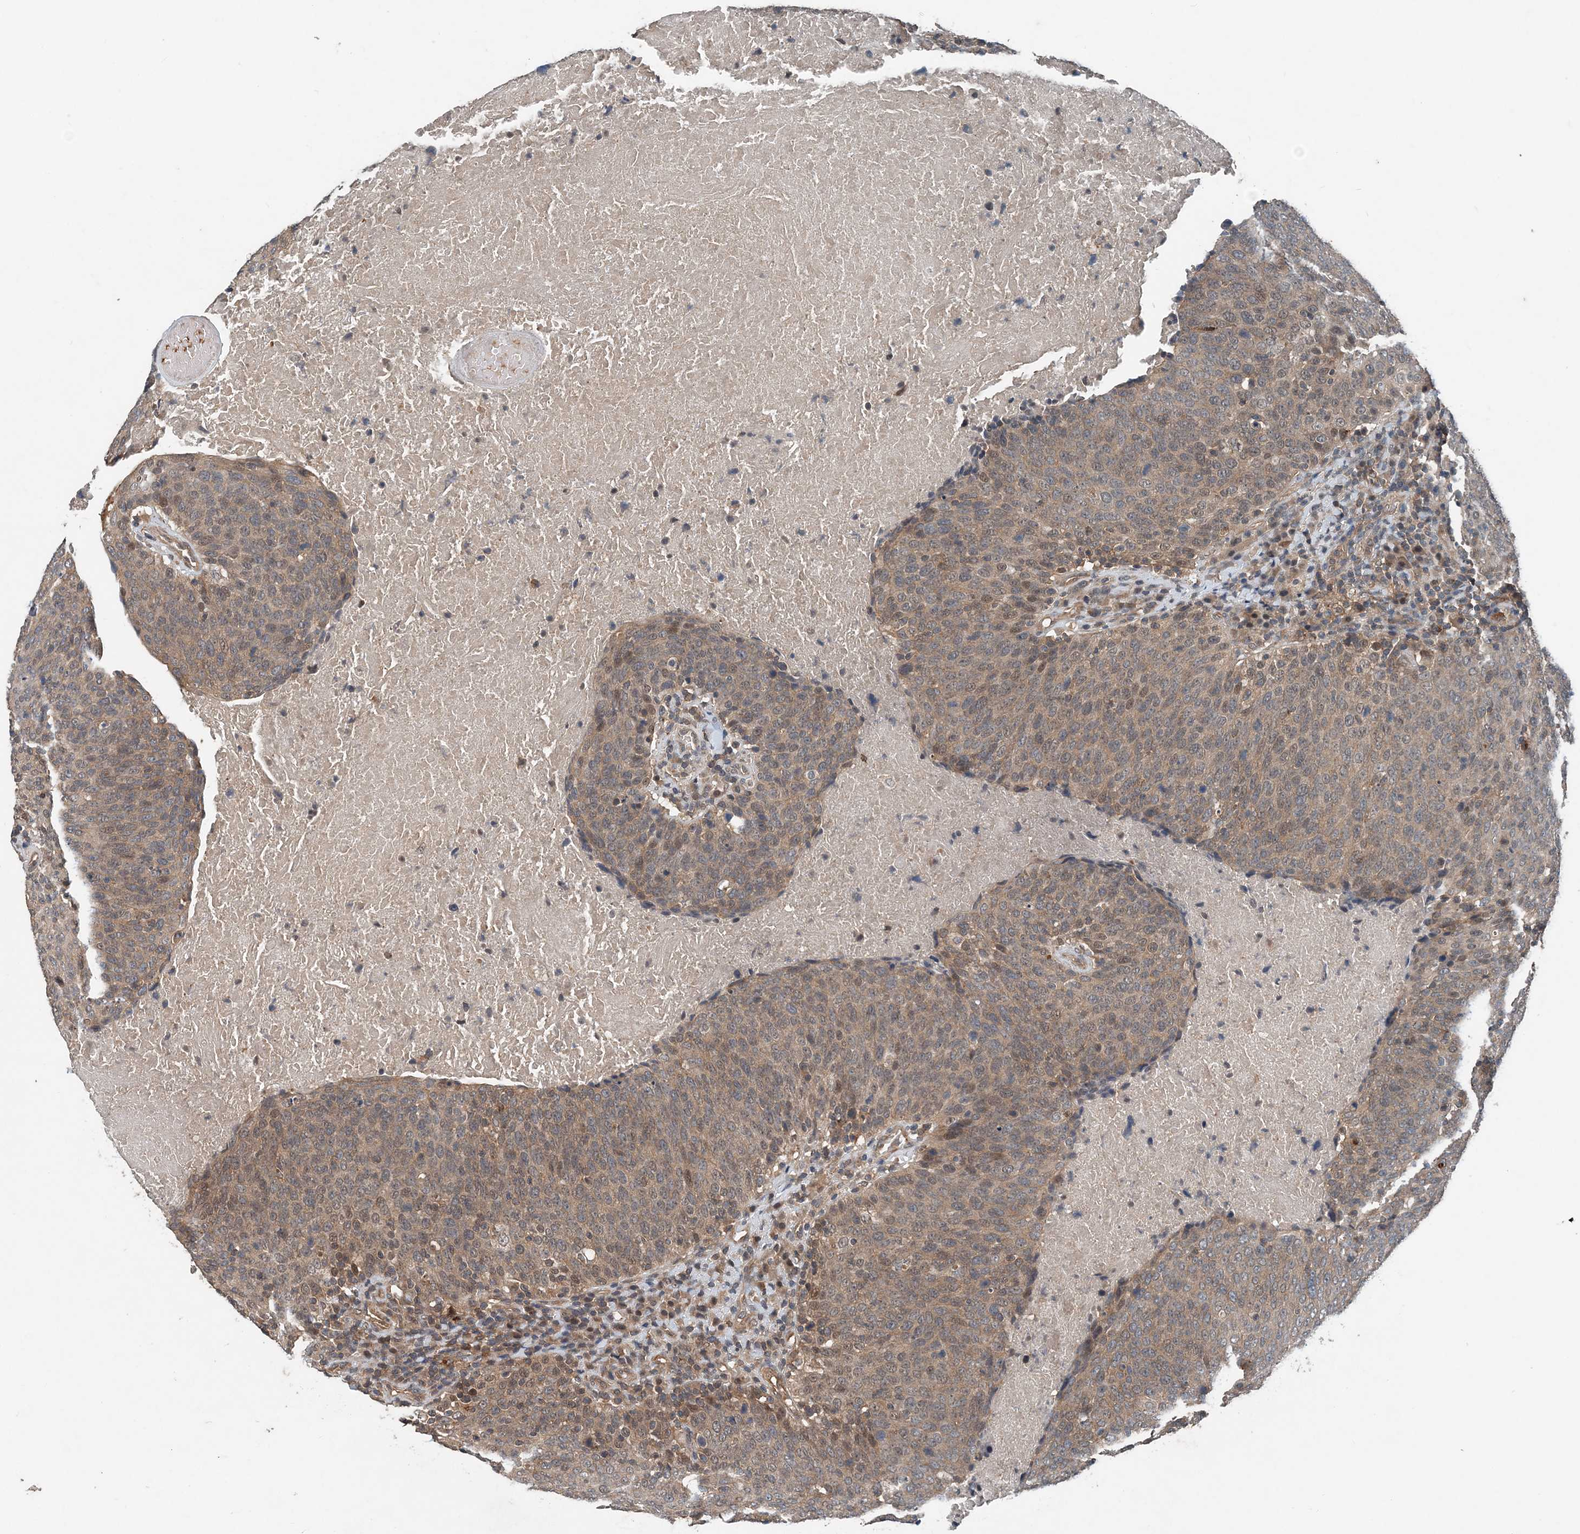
{"staining": {"intensity": "weak", "quantity": "25%-75%", "location": "cytoplasmic/membranous,nuclear"}, "tissue": "head and neck cancer", "cell_type": "Tumor cells", "image_type": "cancer", "snomed": [{"axis": "morphology", "description": "Squamous cell carcinoma, NOS"}, {"axis": "morphology", "description": "Squamous cell carcinoma, metastatic, NOS"}, {"axis": "topography", "description": "Lymph node"}, {"axis": "topography", "description": "Head-Neck"}], "caption": "DAB immunohistochemical staining of human metastatic squamous cell carcinoma (head and neck) shows weak cytoplasmic/membranous and nuclear protein staining in approximately 25%-75% of tumor cells. (IHC, brightfield microscopy, high magnification).", "gene": "SMPD3", "patient": {"sex": "male", "age": 62}}